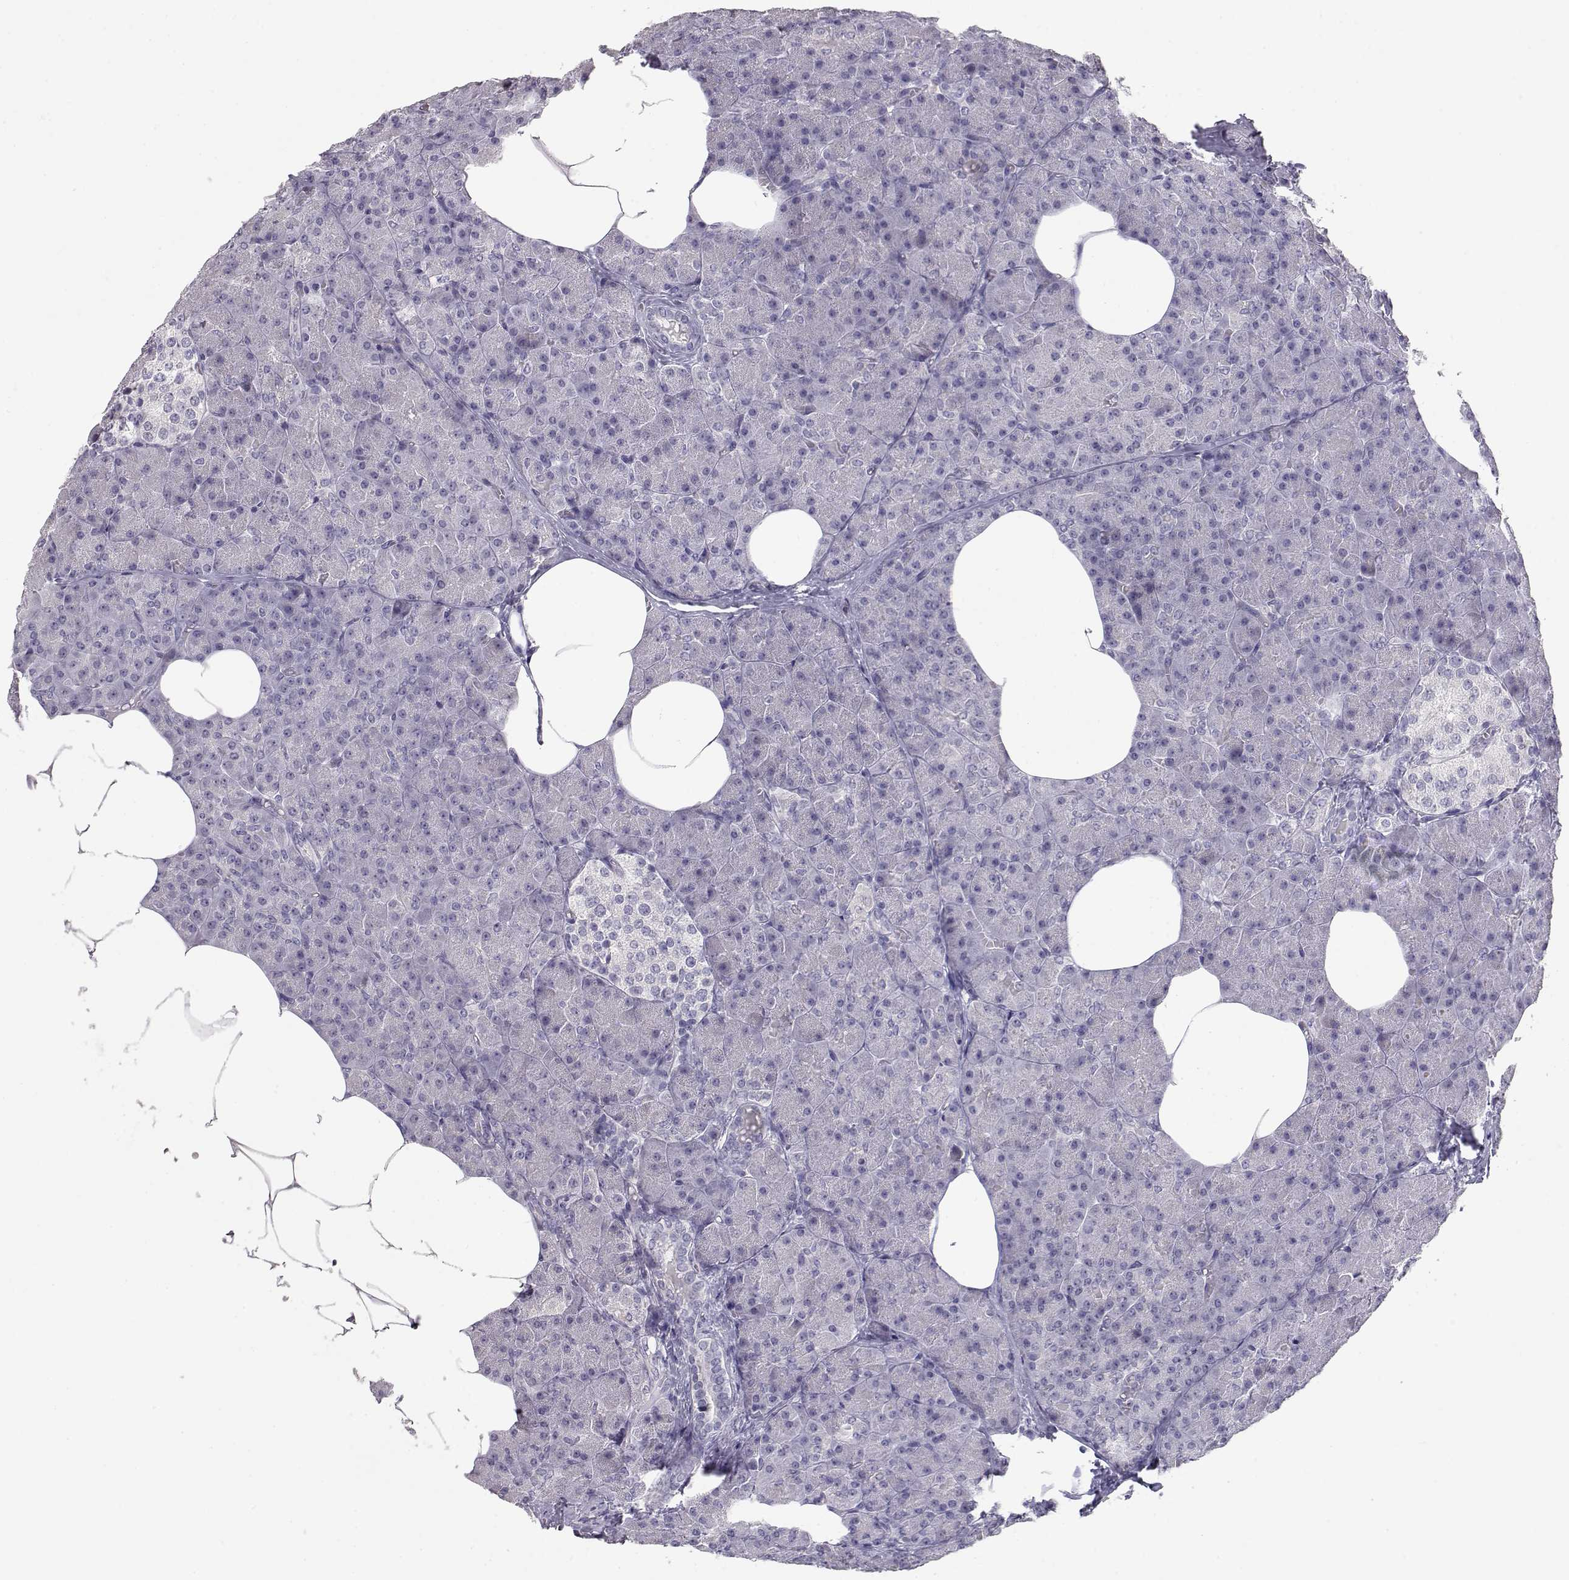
{"staining": {"intensity": "strong", "quantity": "<25%", "location": "cytoplasmic/membranous"}, "tissue": "pancreas", "cell_type": "Exocrine glandular cells", "image_type": "normal", "snomed": [{"axis": "morphology", "description": "Normal tissue, NOS"}, {"axis": "topography", "description": "Pancreas"}], "caption": "Immunohistochemical staining of unremarkable human pancreas demonstrates <25% levels of strong cytoplasmic/membranous protein positivity in approximately <25% of exocrine glandular cells.", "gene": "LAMB3", "patient": {"sex": "female", "age": 45}}